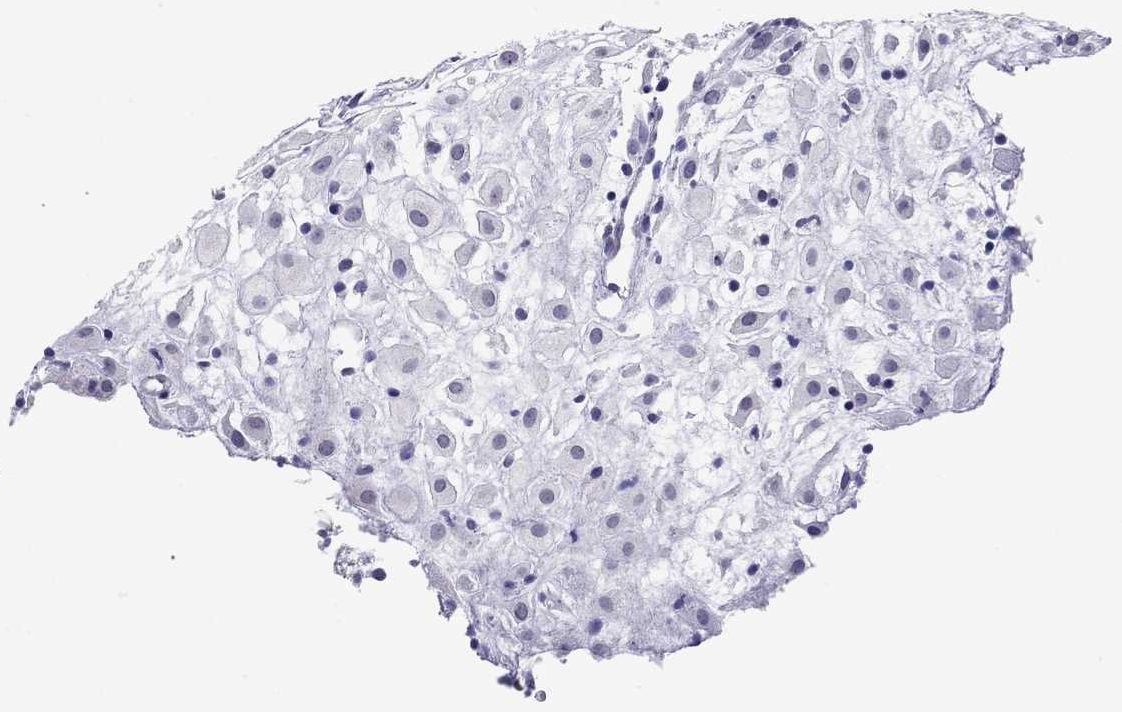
{"staining": {"intensity": "negative", "quantity": "none", "location": "none"}, "tissue": "placenta", "cell_type": "Decidual cells", "image_type": "normal", "snomed": [{"axis": "morphology", "description": "Normal tissue, NOS"}, {"axis": "topography", "description": "Placenta"}], "caption": "Immunohistochemistry (IHC) of normal human placenta shows no positivity in decidual cells.", "gene": "ARMC12", "patient": {"sex": "female", "age": 24}}